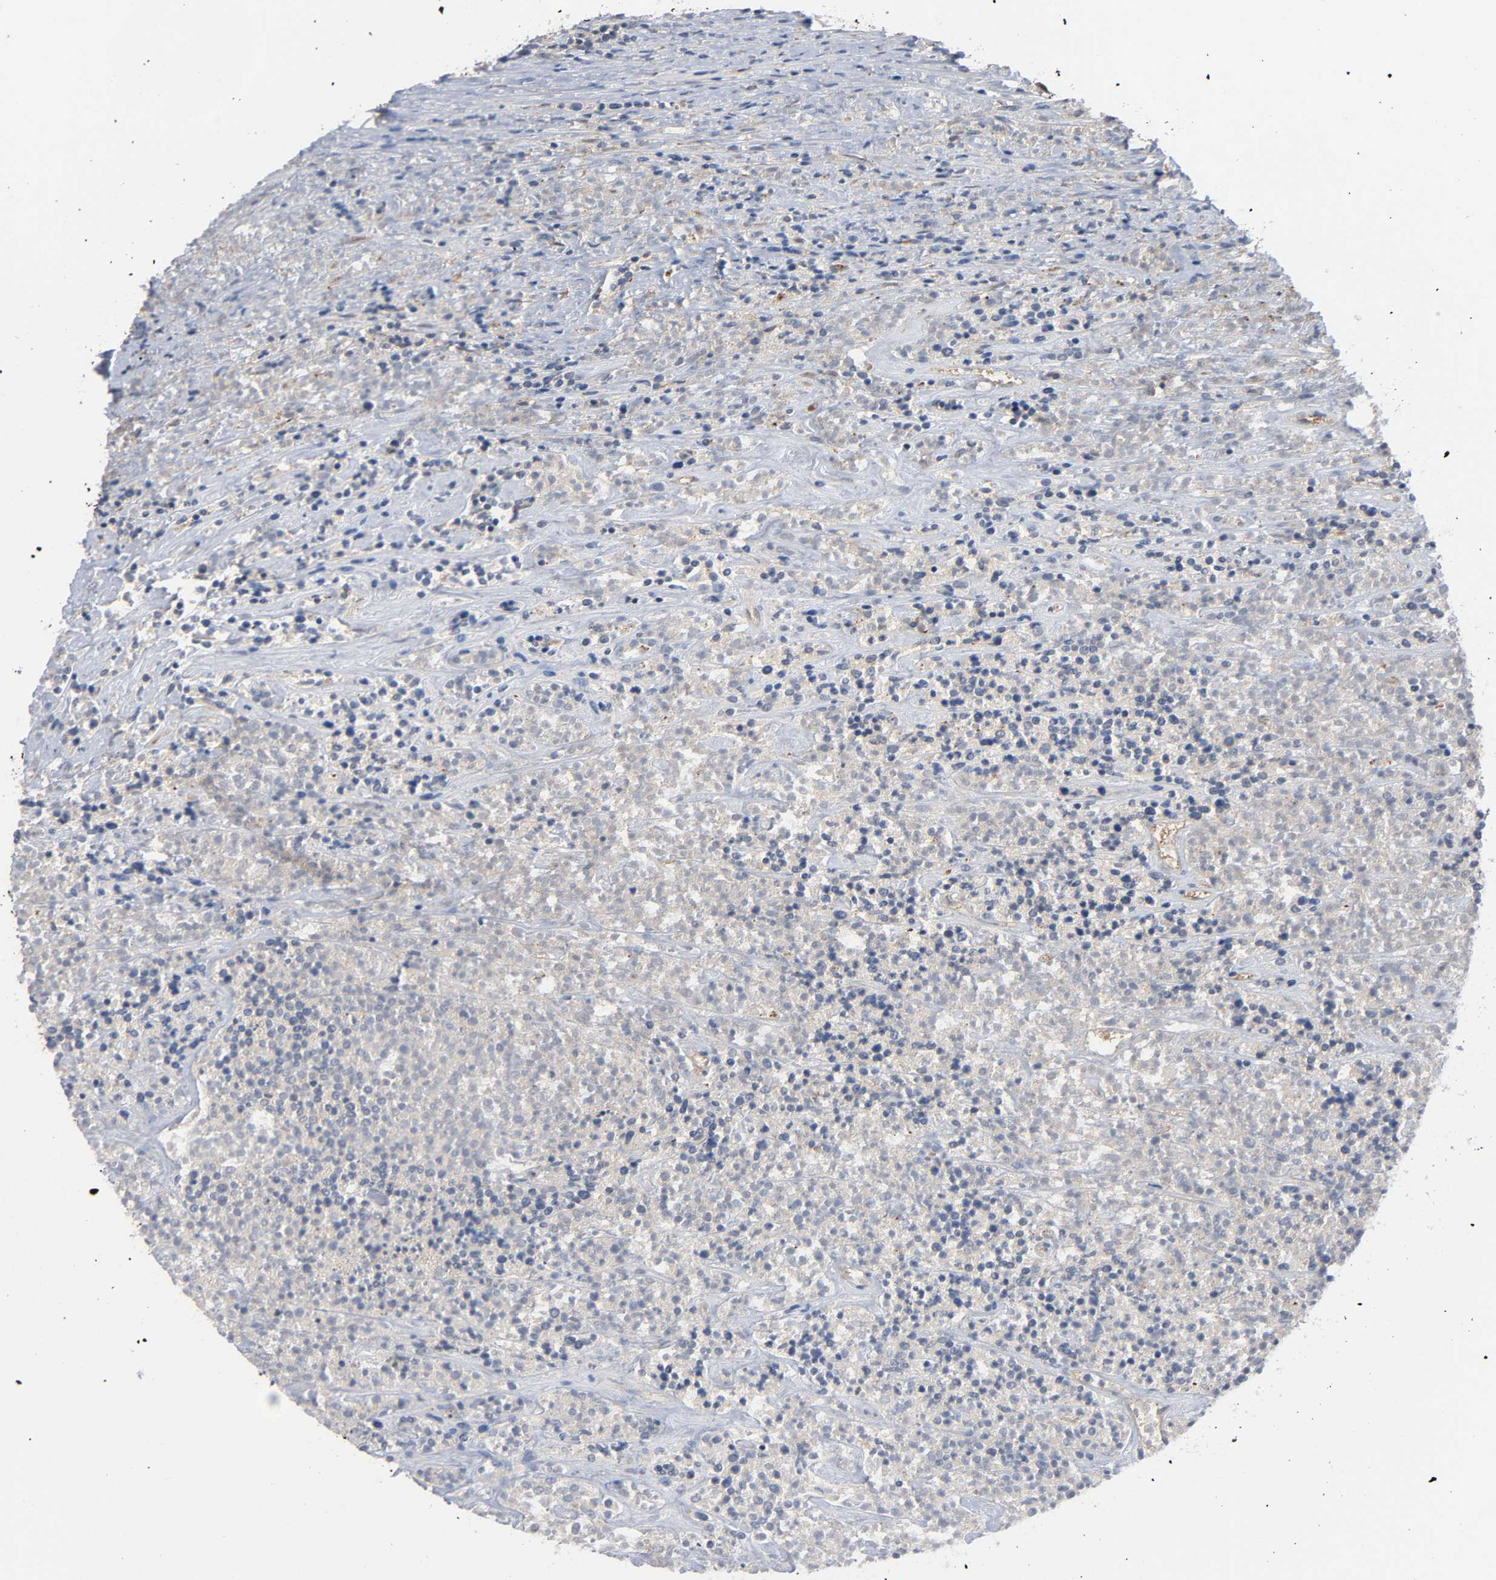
{"staining": {"intensity": "negative", "quantity": "none", "location": "none"}, "tissue": "lymphoma", "cell_type": "Tumor cells", "image_type": "cancer", "snomed": [{"axis": "morphology", "description": "Malignant lymphoma, non-Hodgkin's type, High grade"}, {"axis": "topography", "description": "Lymph node"}], "caption": "IHC photomicrograph of high-grade malignant lymphoma, non-Hodgkin's type stained for a protein (brown), which displays no staining in tumor cells. (DAB (3,3'-diaminobenzidine) immunohistochemistry, high magnification).", "gene": "MARS1", "patient": {"sex": "female", "age": 73}}